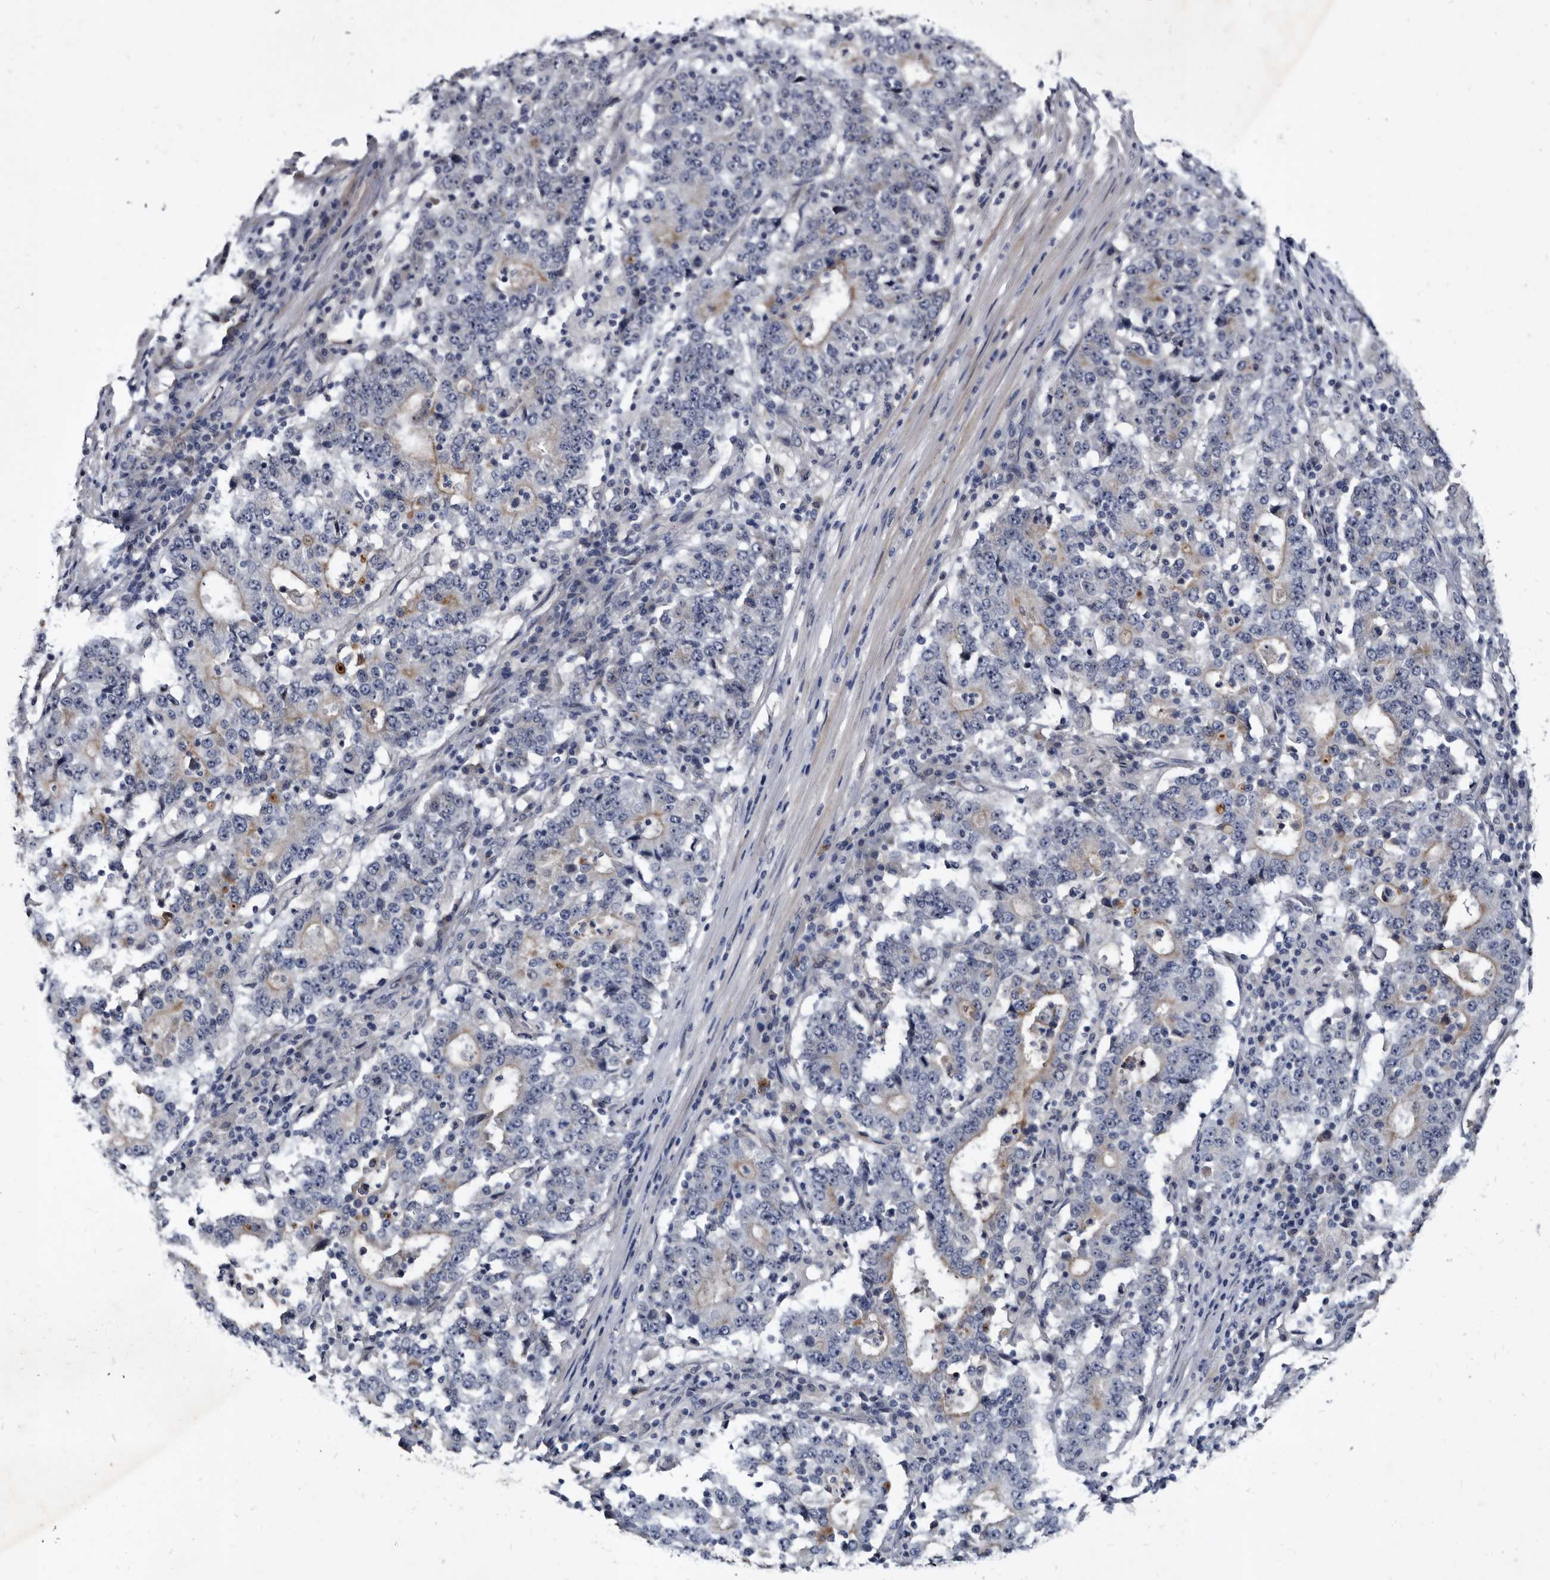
{"staining": {"intensity": "weak", "quantity": "<25%", "location": "cytoplasmic/membranous"}, "tissue": "stomach cancer", "cell_type": "Tumor cells", "image_type": "cancer", "snomed": [{"axis": "morphology", "description": "Adenocarcinoma, NOS"}, {"axis": "topography", "description": "Stomach"}], "caption": "Protein analysis of stomach adenocarcinoma demonstrates no significant expression in tumor cells. Brightfield microscopy of immunohistochemistry stained with DAB (3,3'-diaminobenzidine) (brown) and hematoxylin (blue), captured at high magnification.", "gene": "PRSS8", "patient": {"sex": "male", "age": 59}}